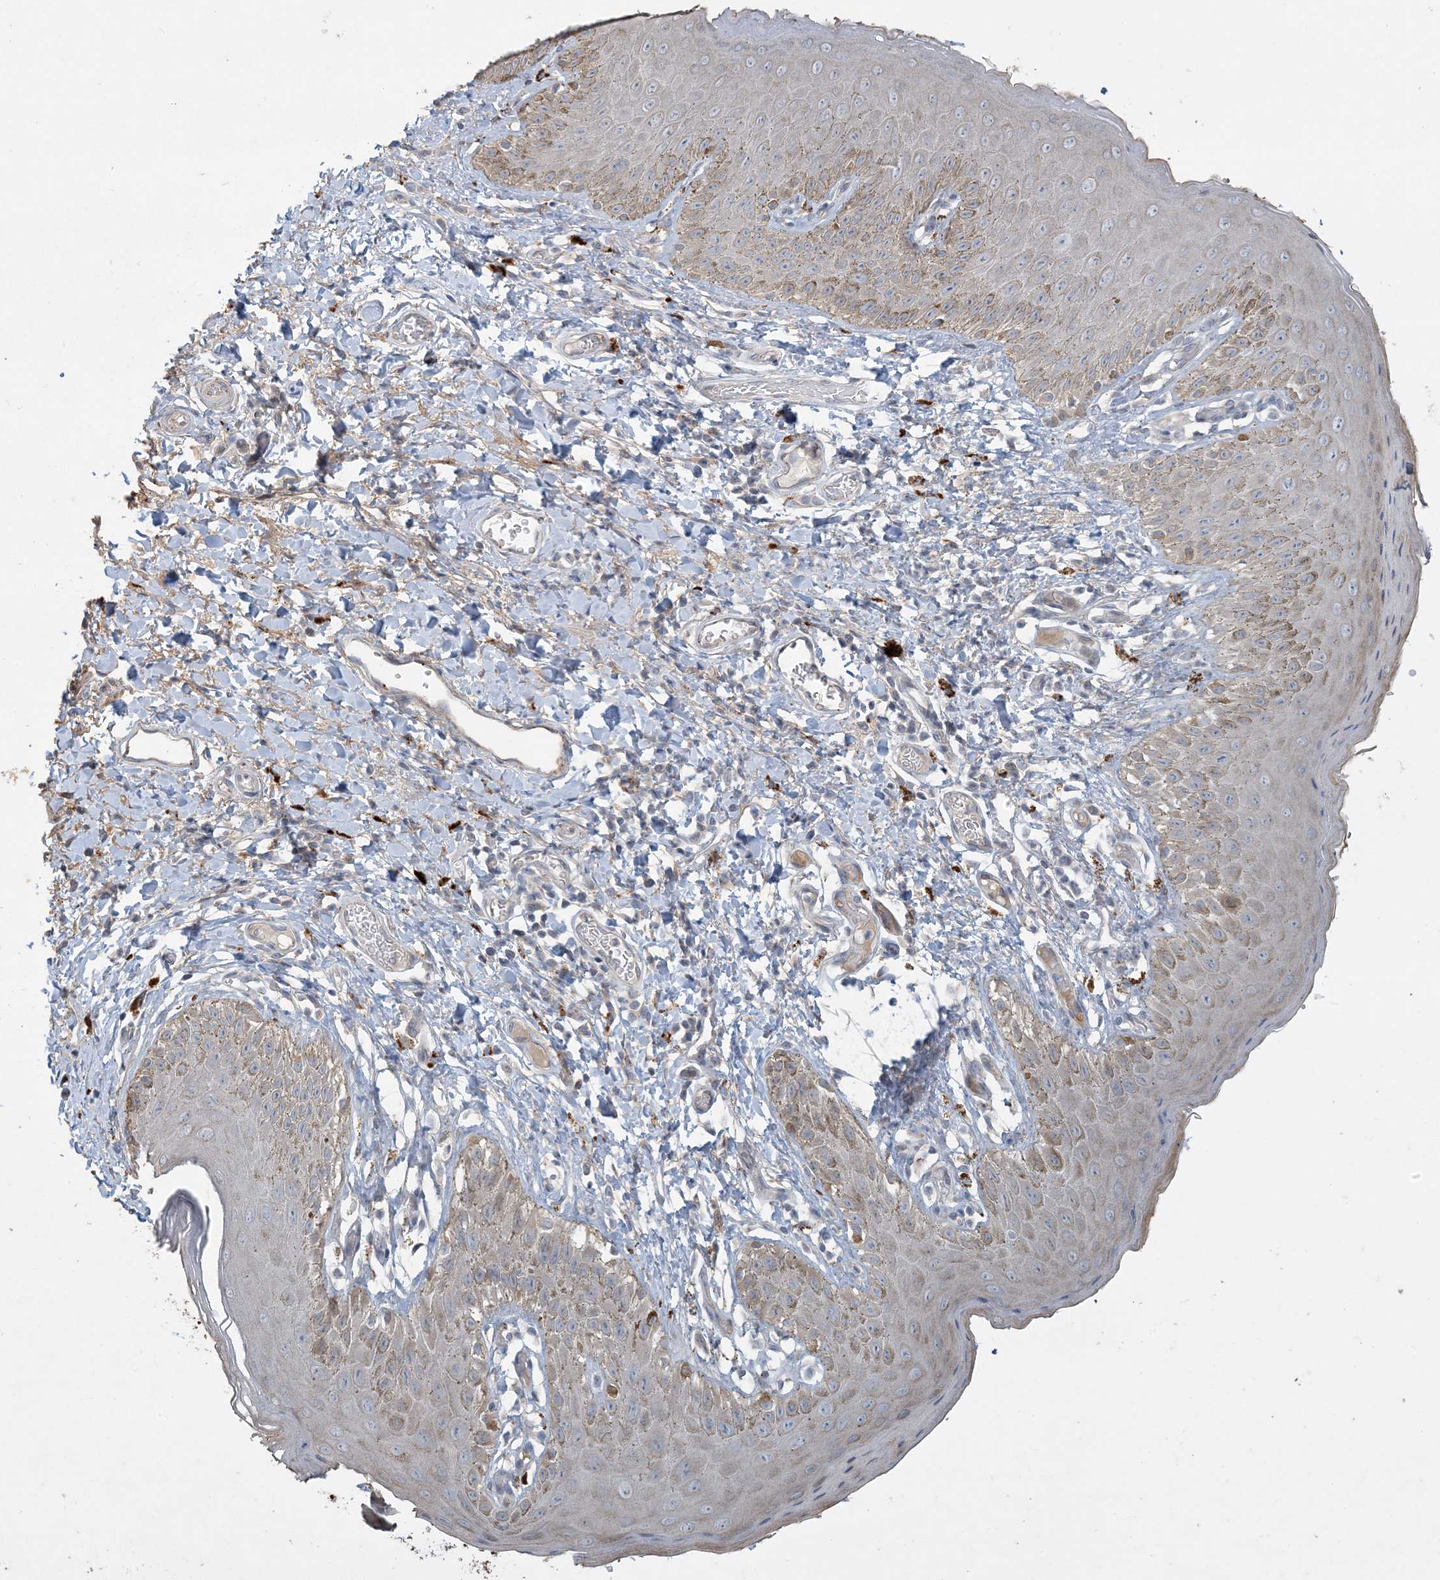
{"staining": {"intensity": "moderate", "quantity": "25%-75%", "location": "cytoplasmic/membranous"}, "tissue": "skin", "cell_type": "Epidermal cells", "image_type": "normal", "snomed": [{"axis": "morphology", "description": "Normal tissue, NOS"}, {"axis": "topography", "description": "Anal"}], "caption": "IHC of benign skin shows medium levels of moderate cytoplasmic/membranous staining in about 25%-75% of epidermal cells.", "gene": "LTN1", "patient": {"sex": "male", "age": 44}}